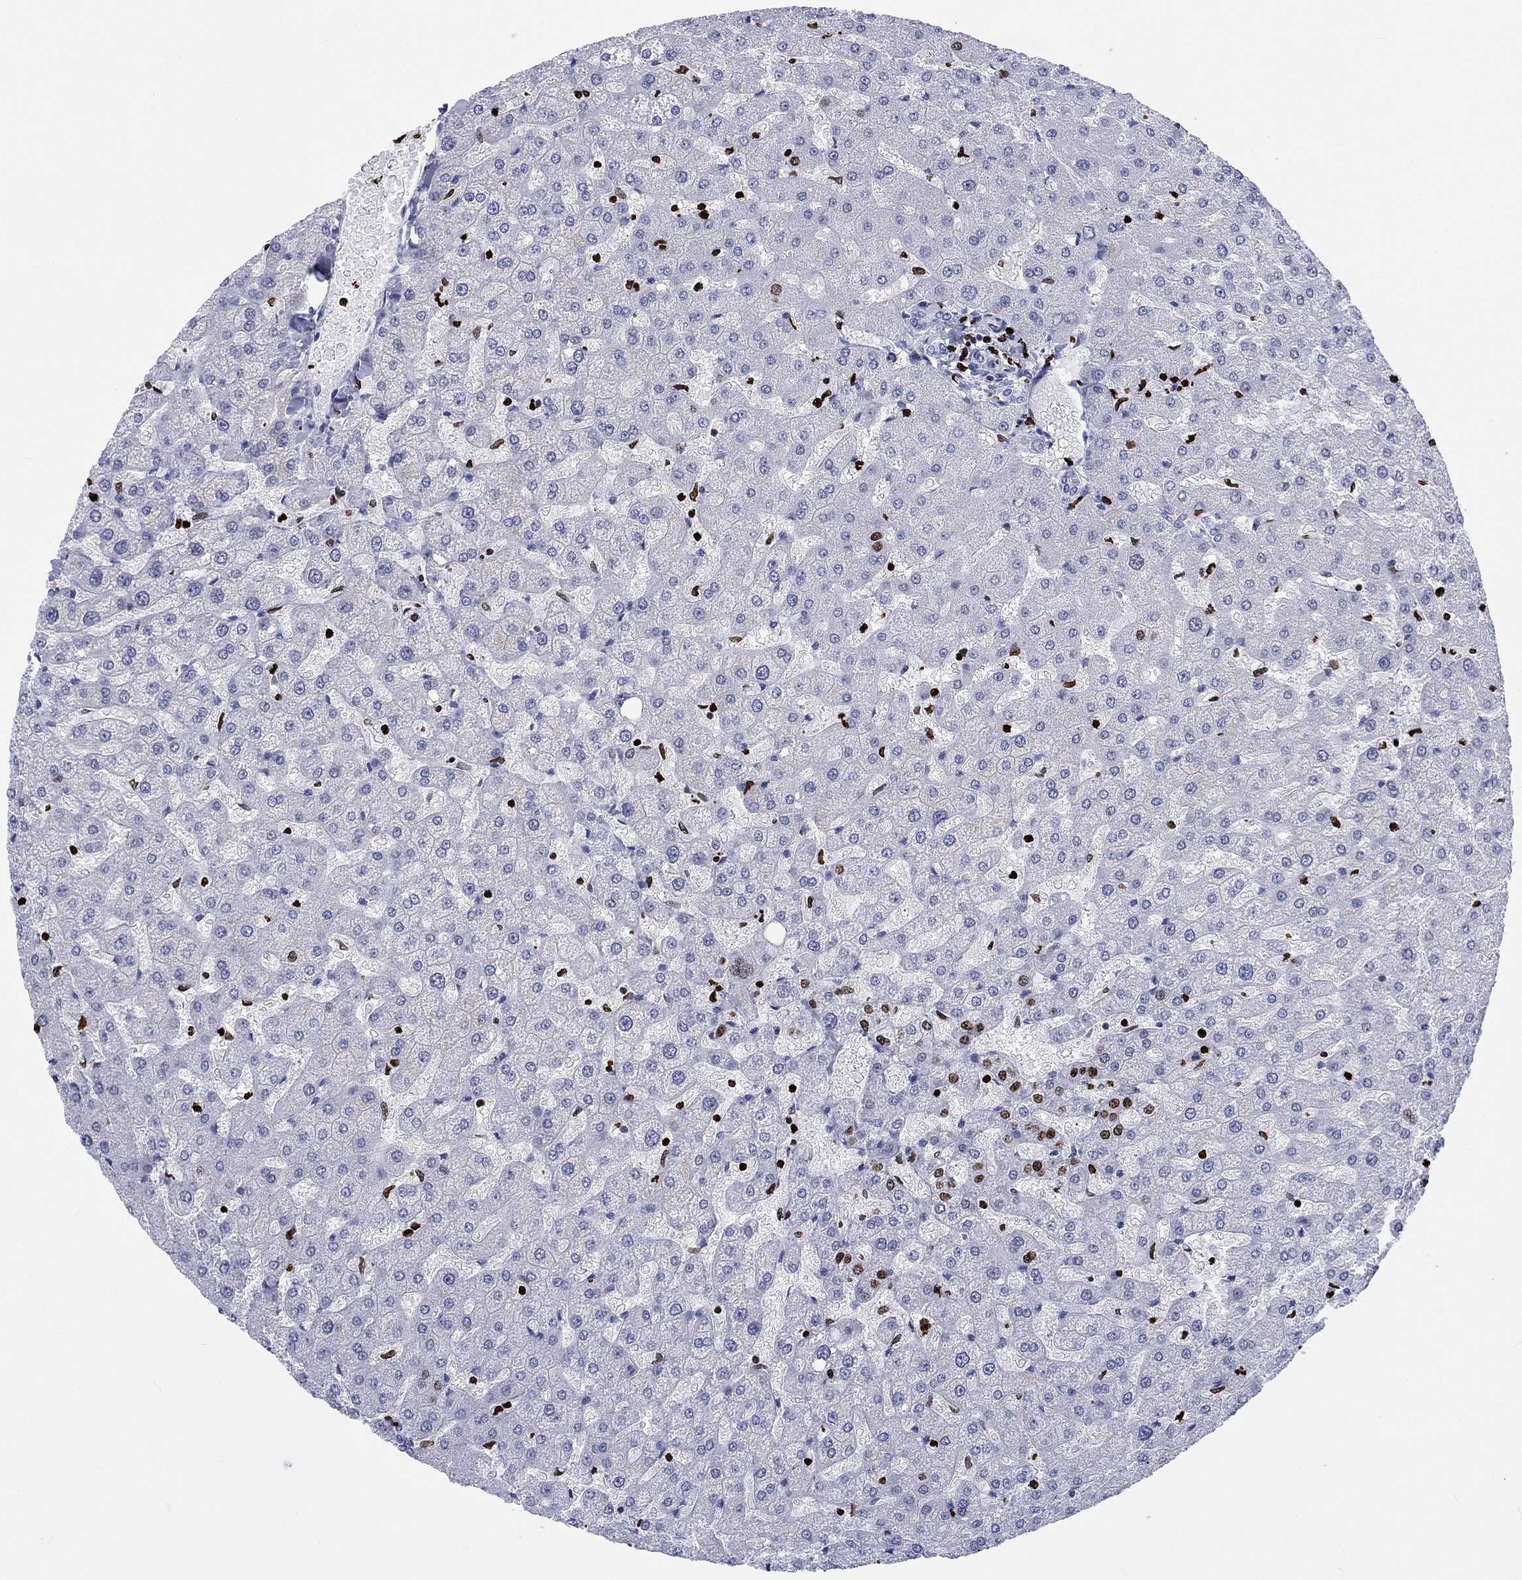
{"staining": {"intensity": "negative", "quantity": "none", "location": "none"}, "tissue": "liver", "cell_type": "Cholangiocytes", "image_type": "normal", "snomed": [{"axis": "morphology", "description": "Normal tissue, NOS"}, {"axis": "topography", "description": "Liver"}], "caption": "Immunohistochemical staining of unremarkable liver demonstrates no significant expression in cholangiocytes.", "gene": "H1", "patient": {"sex": "female", "age": 50}}